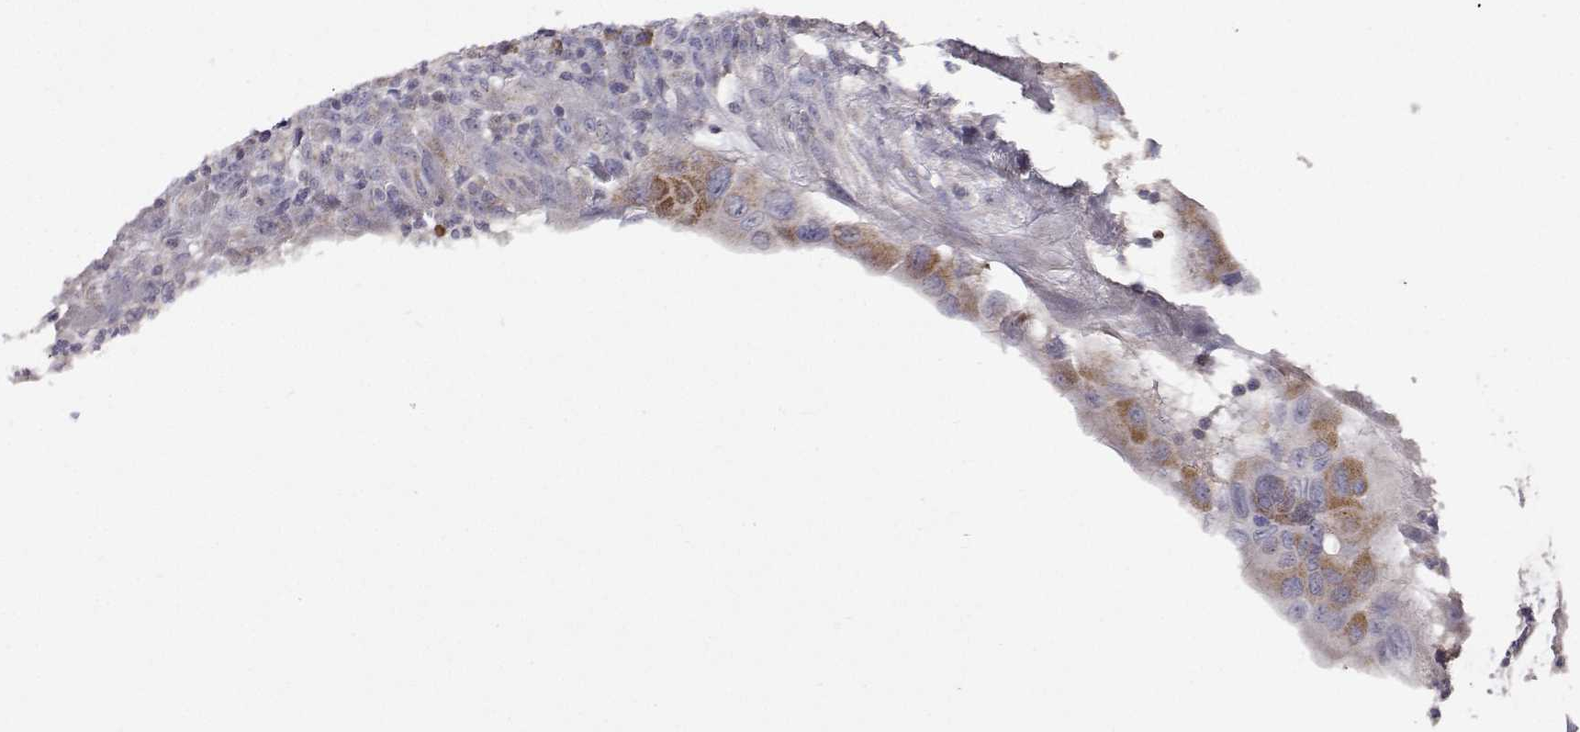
{"staining": {"intensity": "moderate", "quantity": ">75%", "location": "cytoplasmic/membranous"}, "tissue": "colorectal cancer", "cell_type": "Tumor cells", "image_type": "cancer", "snomed": [{"axis": "morphology", "description": "Adenocarcinoma, NOS"}, {"axis": "topography", "description": "Colon"}], "caption": "Immunohistochemistry (IHC) (DAB) staining of human colorectal adenocarcinoma demonstrates moderate cytoplasmic/membranous protein expression in approximately >75% of tumor cells.", "gene": "MRPL3", "patient": {"sex": "male", "age": 65}}